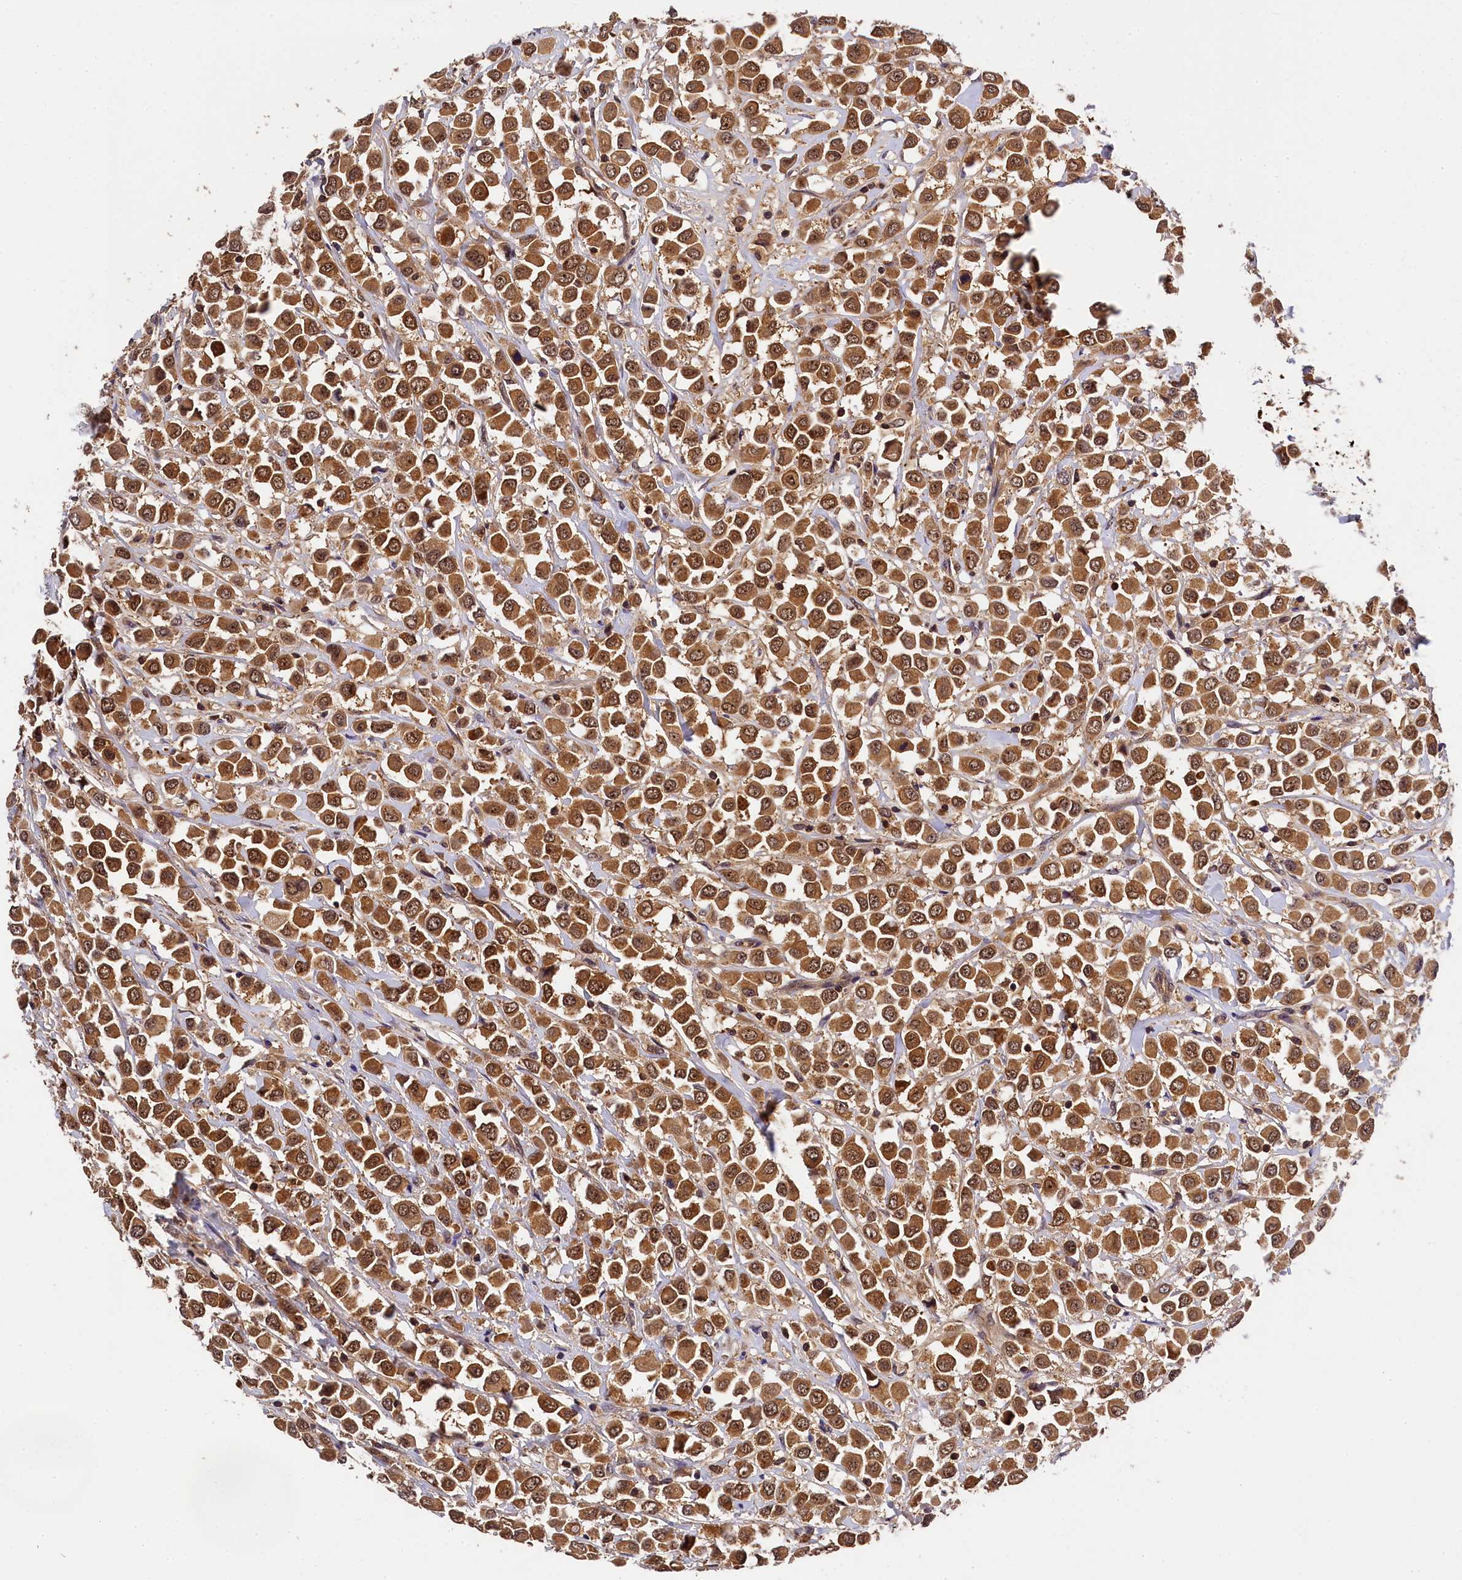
{"staining": {"intensity": "moderate", "quantity": ">75%", "location": "cytoplasmic/membranous,nuclear"}, "tissue": "breast cancer", "cell_type": "Tumor cells", "image_type": "cancer", "snomed": [{"axis": "morphology", "description": "Duct carcinoma"}, {"axis": "topography", "description": "Breast"}], "caption": "The micrograph reveals immunohistochemical staining of breast cancer. There is moderate cytoplasmic/membranous and nuclear staining is appreciated in about >75% of tumor cells.", "gene": "EIF6", "patient": {"sex": "female", "age": 61}}